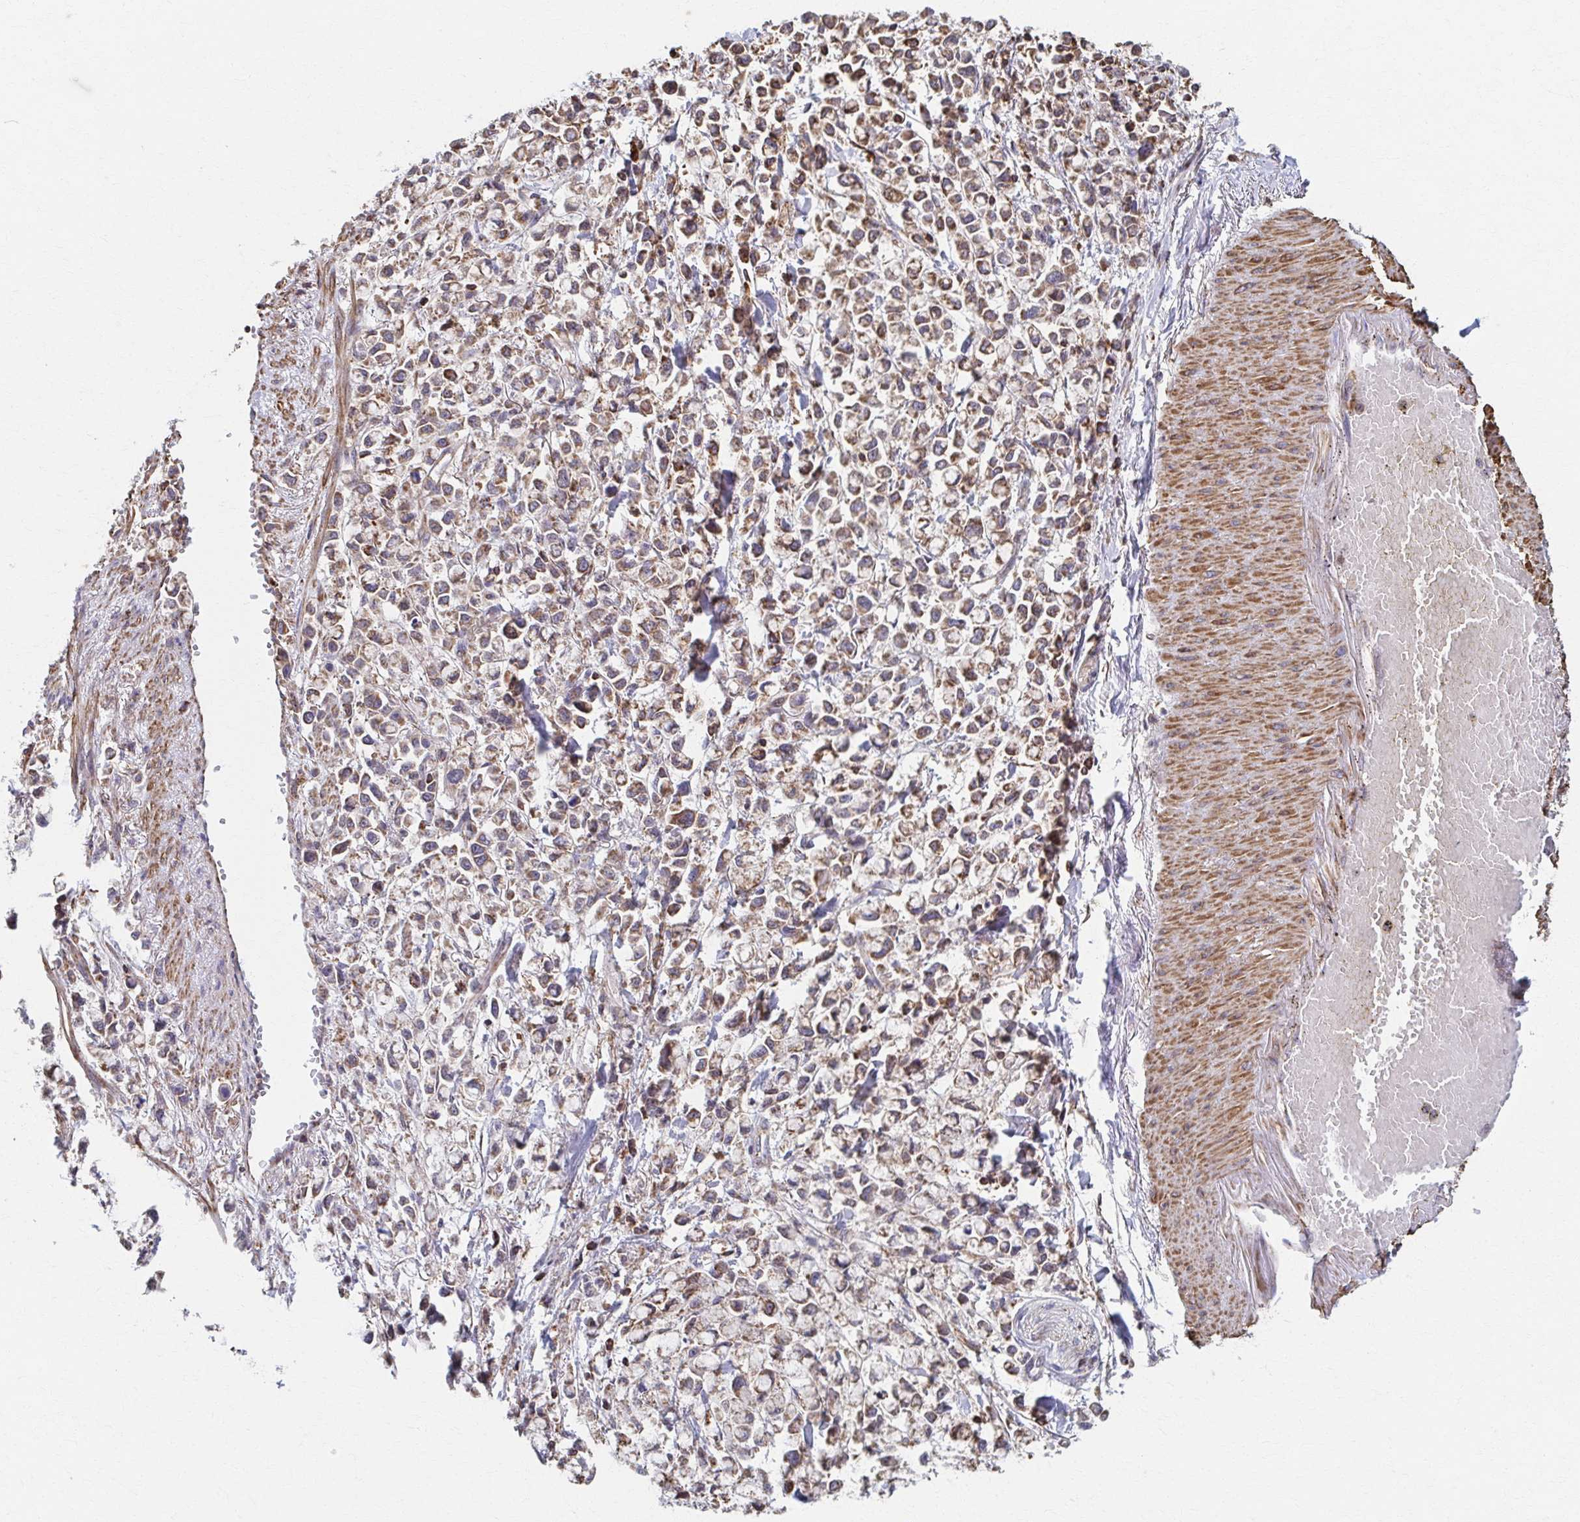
{"staining": {"intensity": "moderate", "quantity": ">75%", "location": "cytoplasmic/membranous"}, "tissue": "stomach cancer", "cell_type": "Tumor cells", "image_type": "cancer", "snomed": [{"axis": "morphology", "description": "Adenocarcinoma, NOS"}, {"axis": "topography", "description": "Stomach"}], "caption": "Immunohistochemical staining of adenocarcinoma (stomach) shows moderate cytoplasmic/membranous protein expression in approximately >75% of tumor cells. Nuclei are stained in blue.", "gene": "KLHL34", "patient": {"sex": "female", "age": 81}}